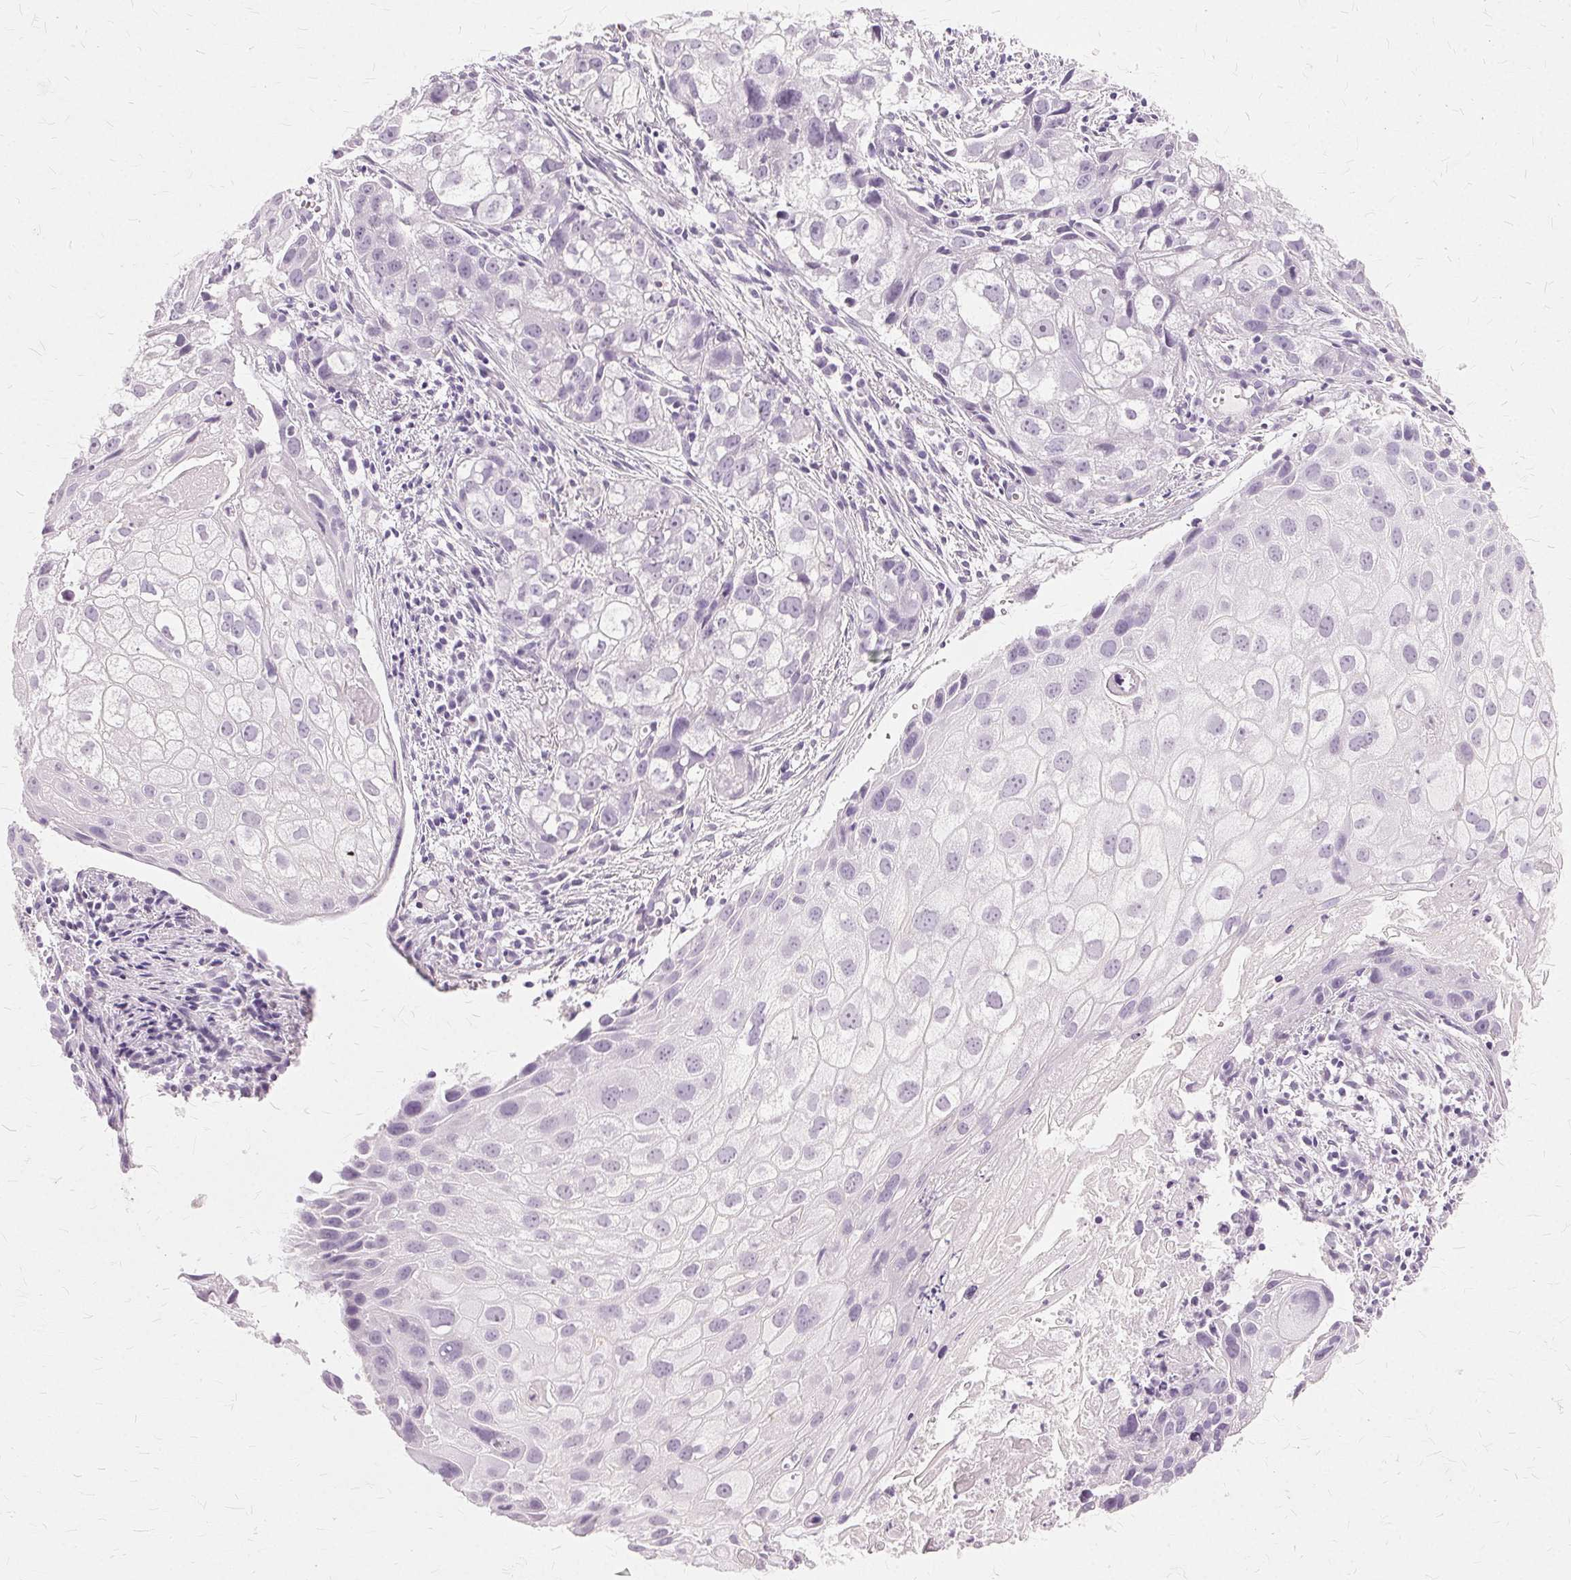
{"staining": {"intensity": "negative", "quantity": "none", "location": "none"}, "tissue": "cervical cancer", "cell_type": "Tumor cells", "image_type": "cancer", "snomed": [{"axis": "morphology", "description": "Squamous cell carcinoma, NOS"}, {"axis": "topography", "description": "Cervix"}], "caption": "Image shows no protein positivity in tumor cells of cervical cancer (squamous cell carcinoma) tissue.", "gene": "SLC45A3", "patient": {"sex": "female", "age": 53}}